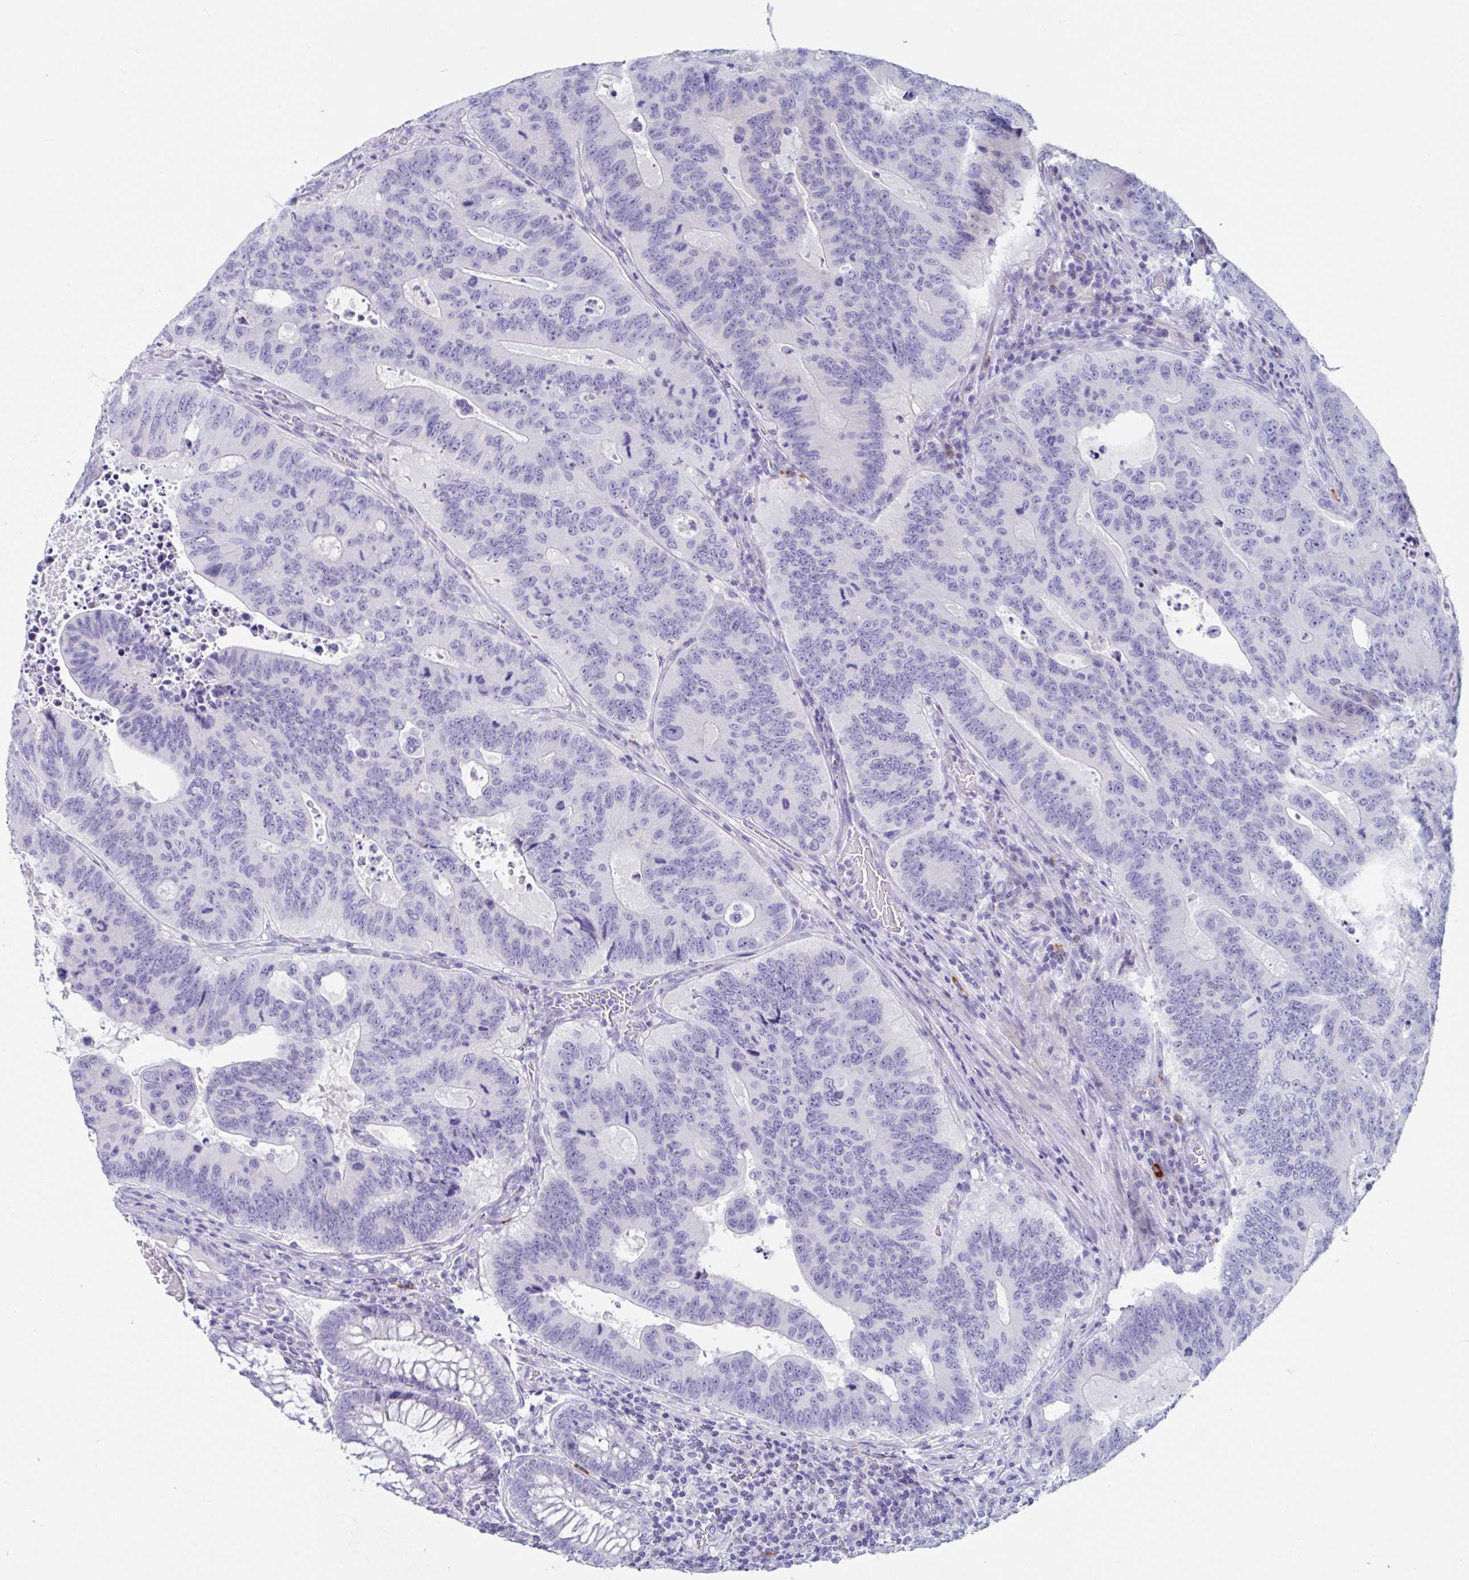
{"staining": {"intensity": "negative", "quantity": "none", "location": "none"}, "tissue": "colorectal cancer", "cell_type": "Tumor cells", "image_type": "cancer", "snomed": [{"axis": "morphology", "description": "Adenocarcinoma, NOS"}, {"axis": "topography", "description": "Colon"}], "caption": "Colorectal cancer (adenocarcinoma) was stained to show a protein in brown. There is no significant positivity in tumor cells. (IHC, brightfield microscopy, high magnification).", "gene": "PLA2G1B", "patient": {"sex": "male", "age": 62}}